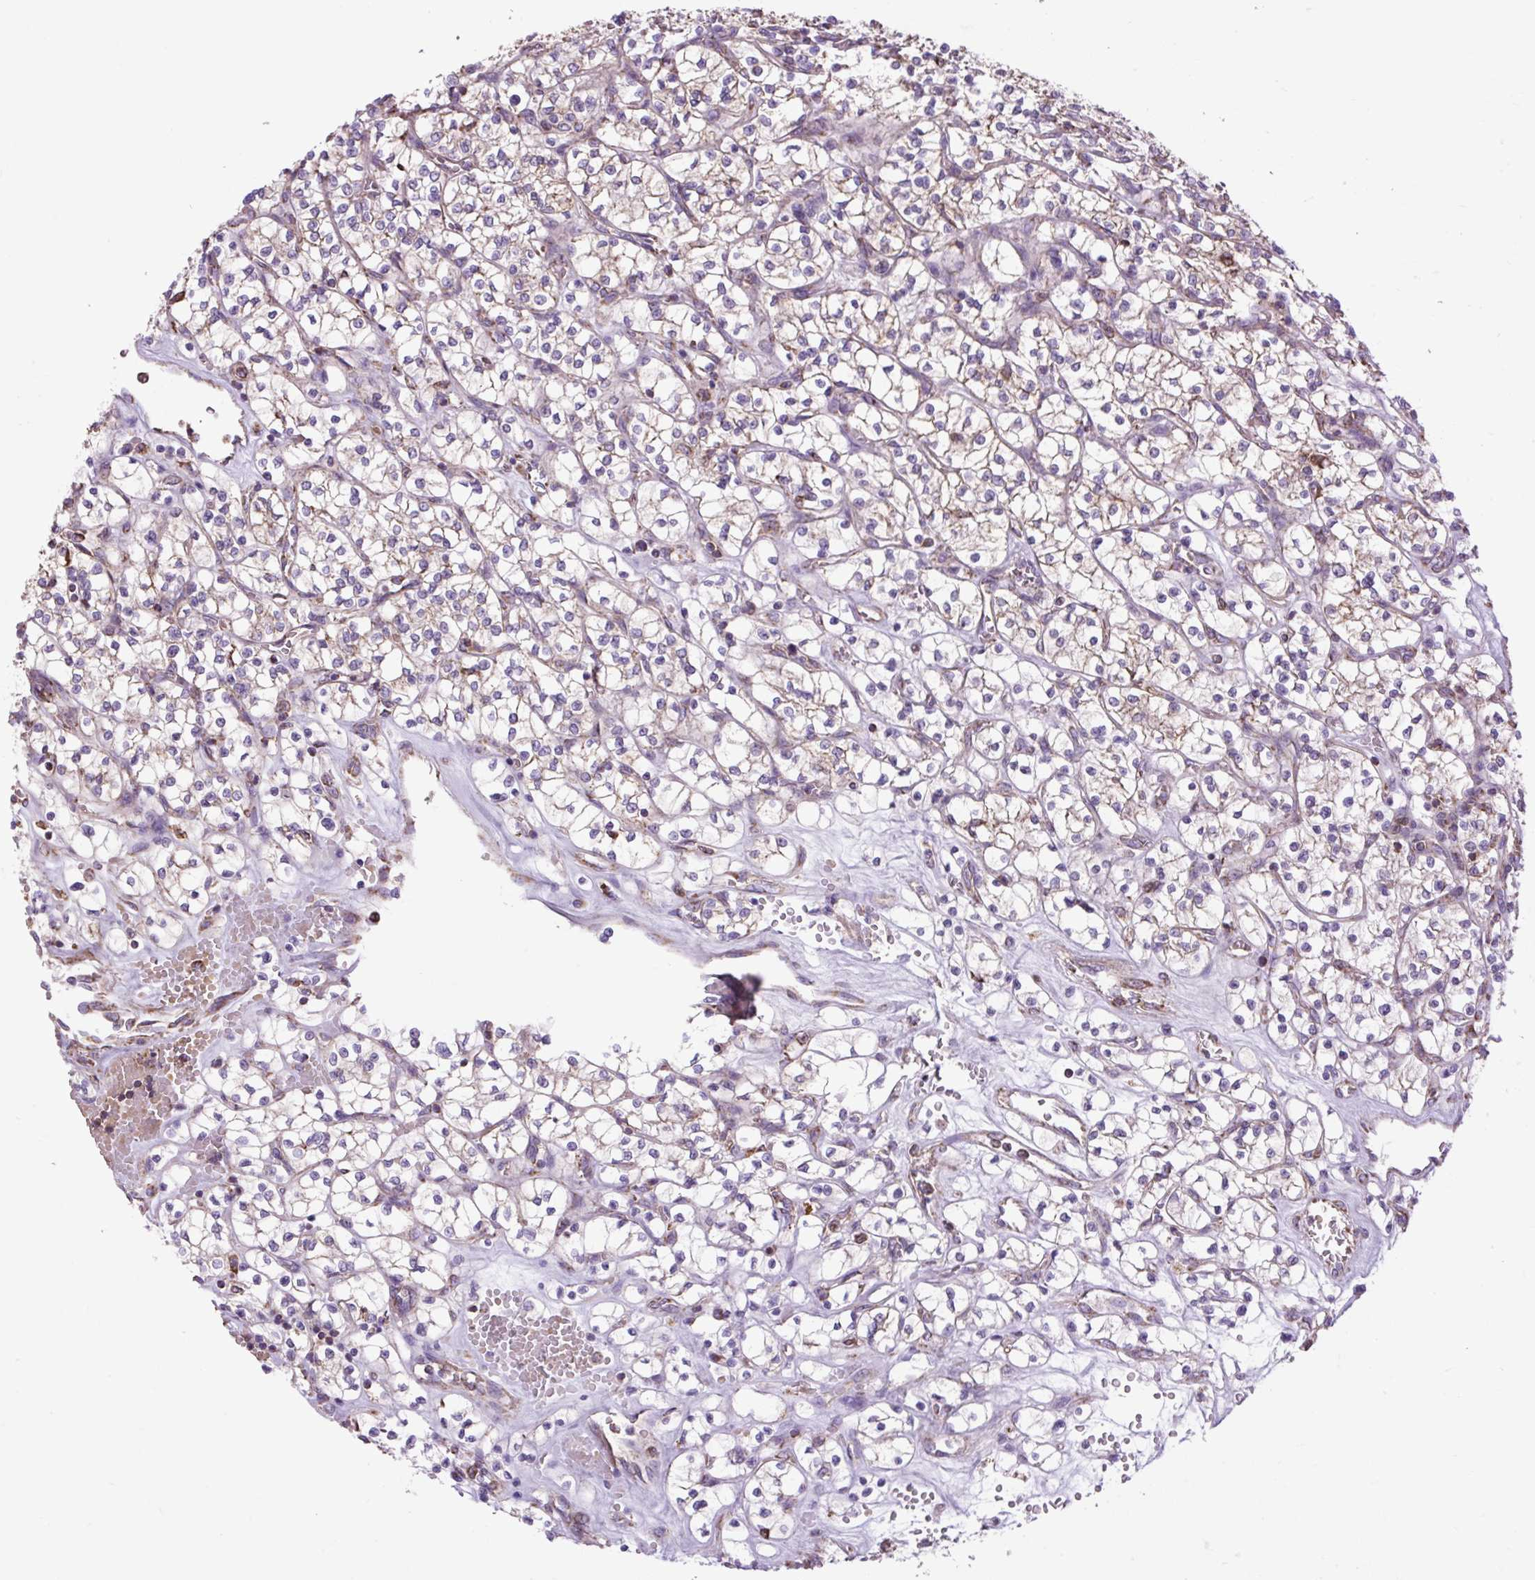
{"staining": {"intensity": "negative", "quantity": "none", "location": "none"}, "tissue": "renal cancer", "cell_type": "Tumor cells", "image_type": "cancer", "snomed": [{"axis": "morphology", "description": "Adenocarcinoma, NOS"}, {"axis": "topography", "description": "Kidney"}], "caption": "A micrograph of human renal cancer (adenocarcinoma) is negative for staining in tumor cells.", "gene": "PLCG1", "patient": {"sex": "female", "age": 64}}